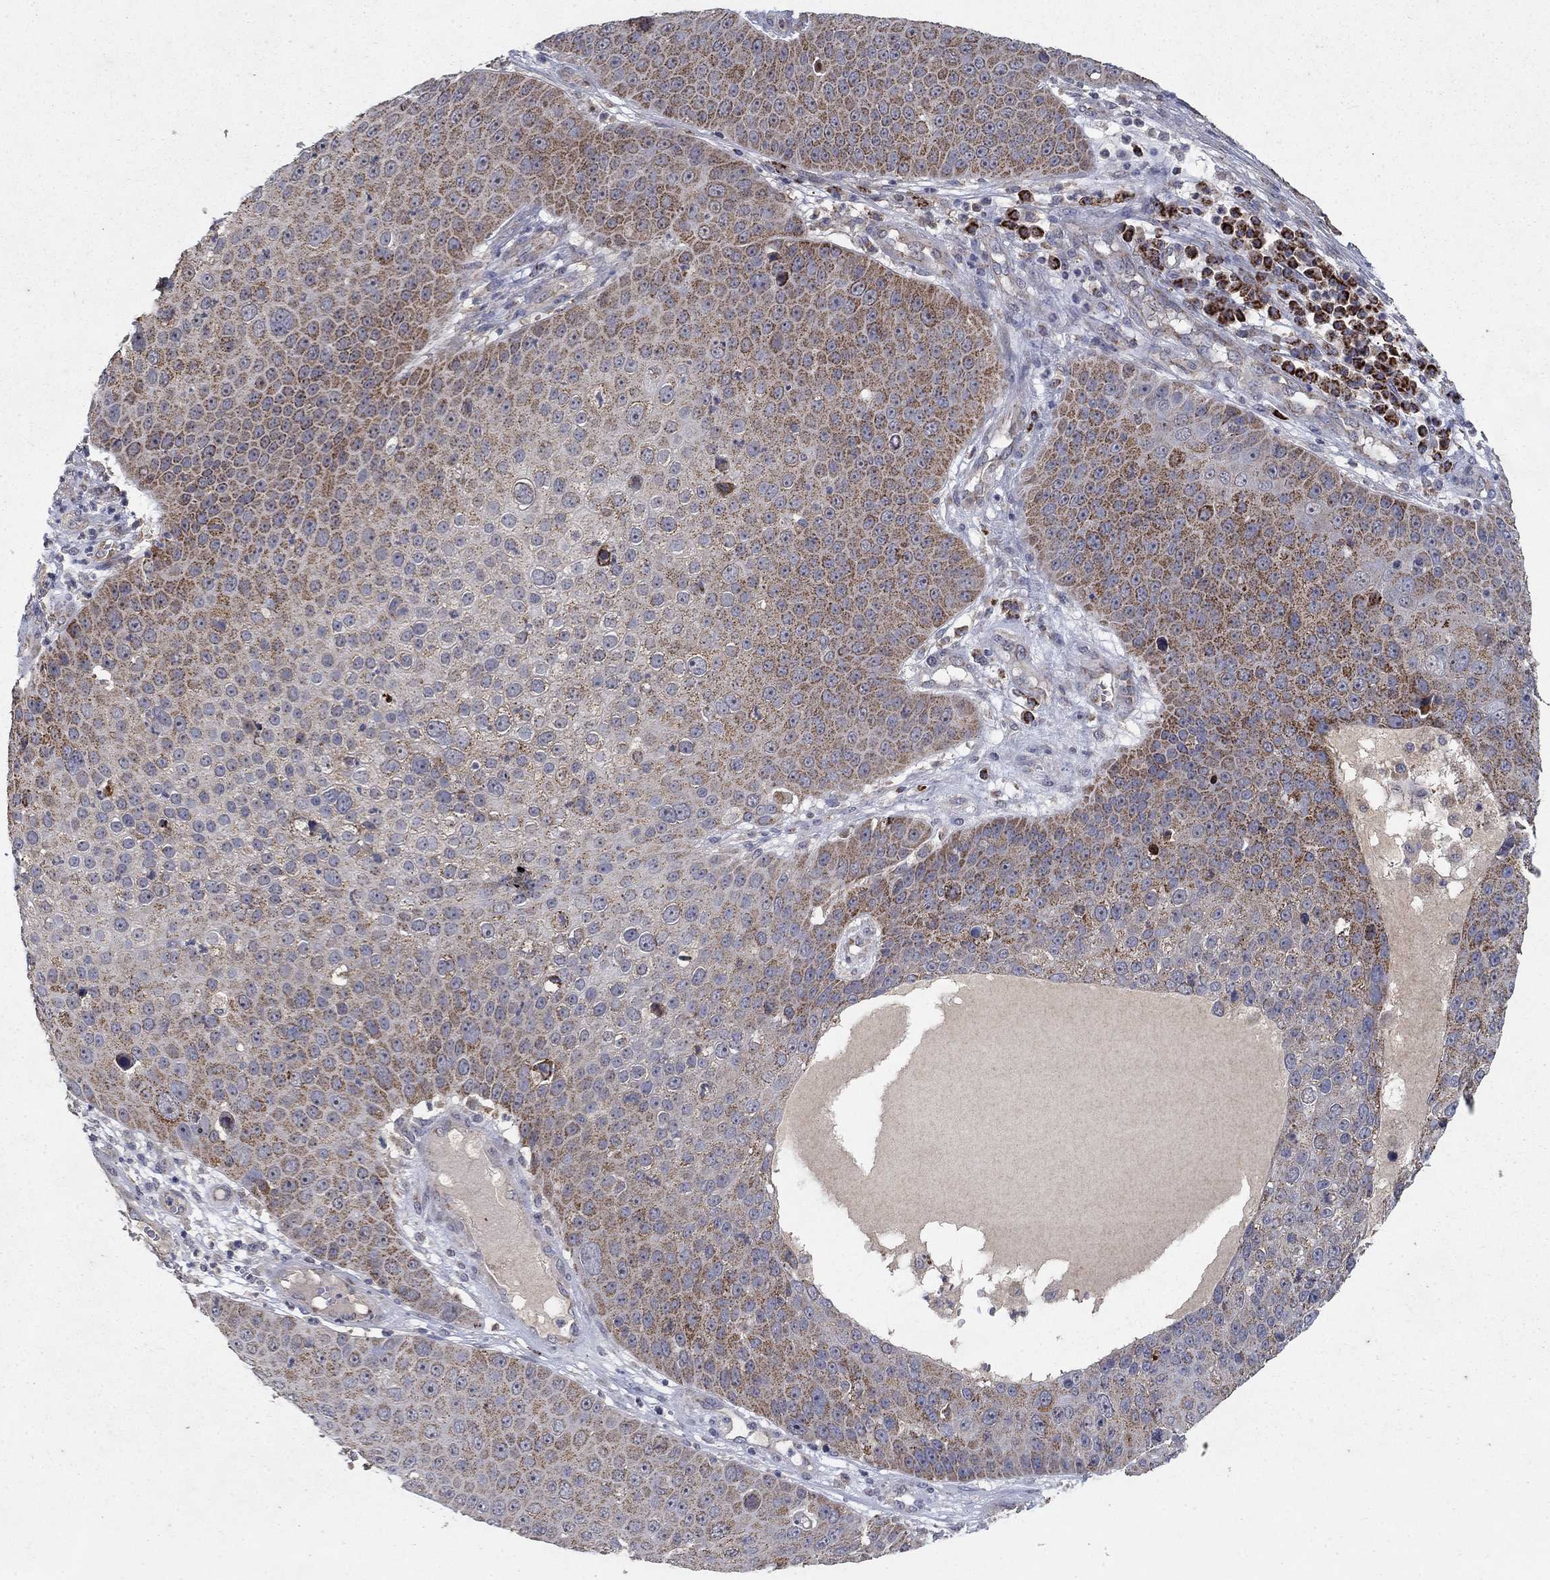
{"staining": {"intensity": "moderate", "quantity": "25%-75%", "location": "cytoplasmic/membranous"}, "tissue": "skin cancer", "cell_type": "Tumor cells", "image_type": "cancer", "snomed": [{"axis": "morphology", "description": "Squamous cell carcinoma, NOS"}, {"axis": "topography", "description": "Skin"}], "caption": "Immunohistochemistry (DAB (3,3'-diaminobenzidine)) staining of human skin cancer shows moderate cytoplasmic/membranous protein expression in about 25%-75% of tumor cells. (DAB (3,3'-diaminobenzidine) IHC, brown staining for protein, blue staining for nuclei).", "gene": "GPSM1", "patient": {"sex": "male", "age": 71}}